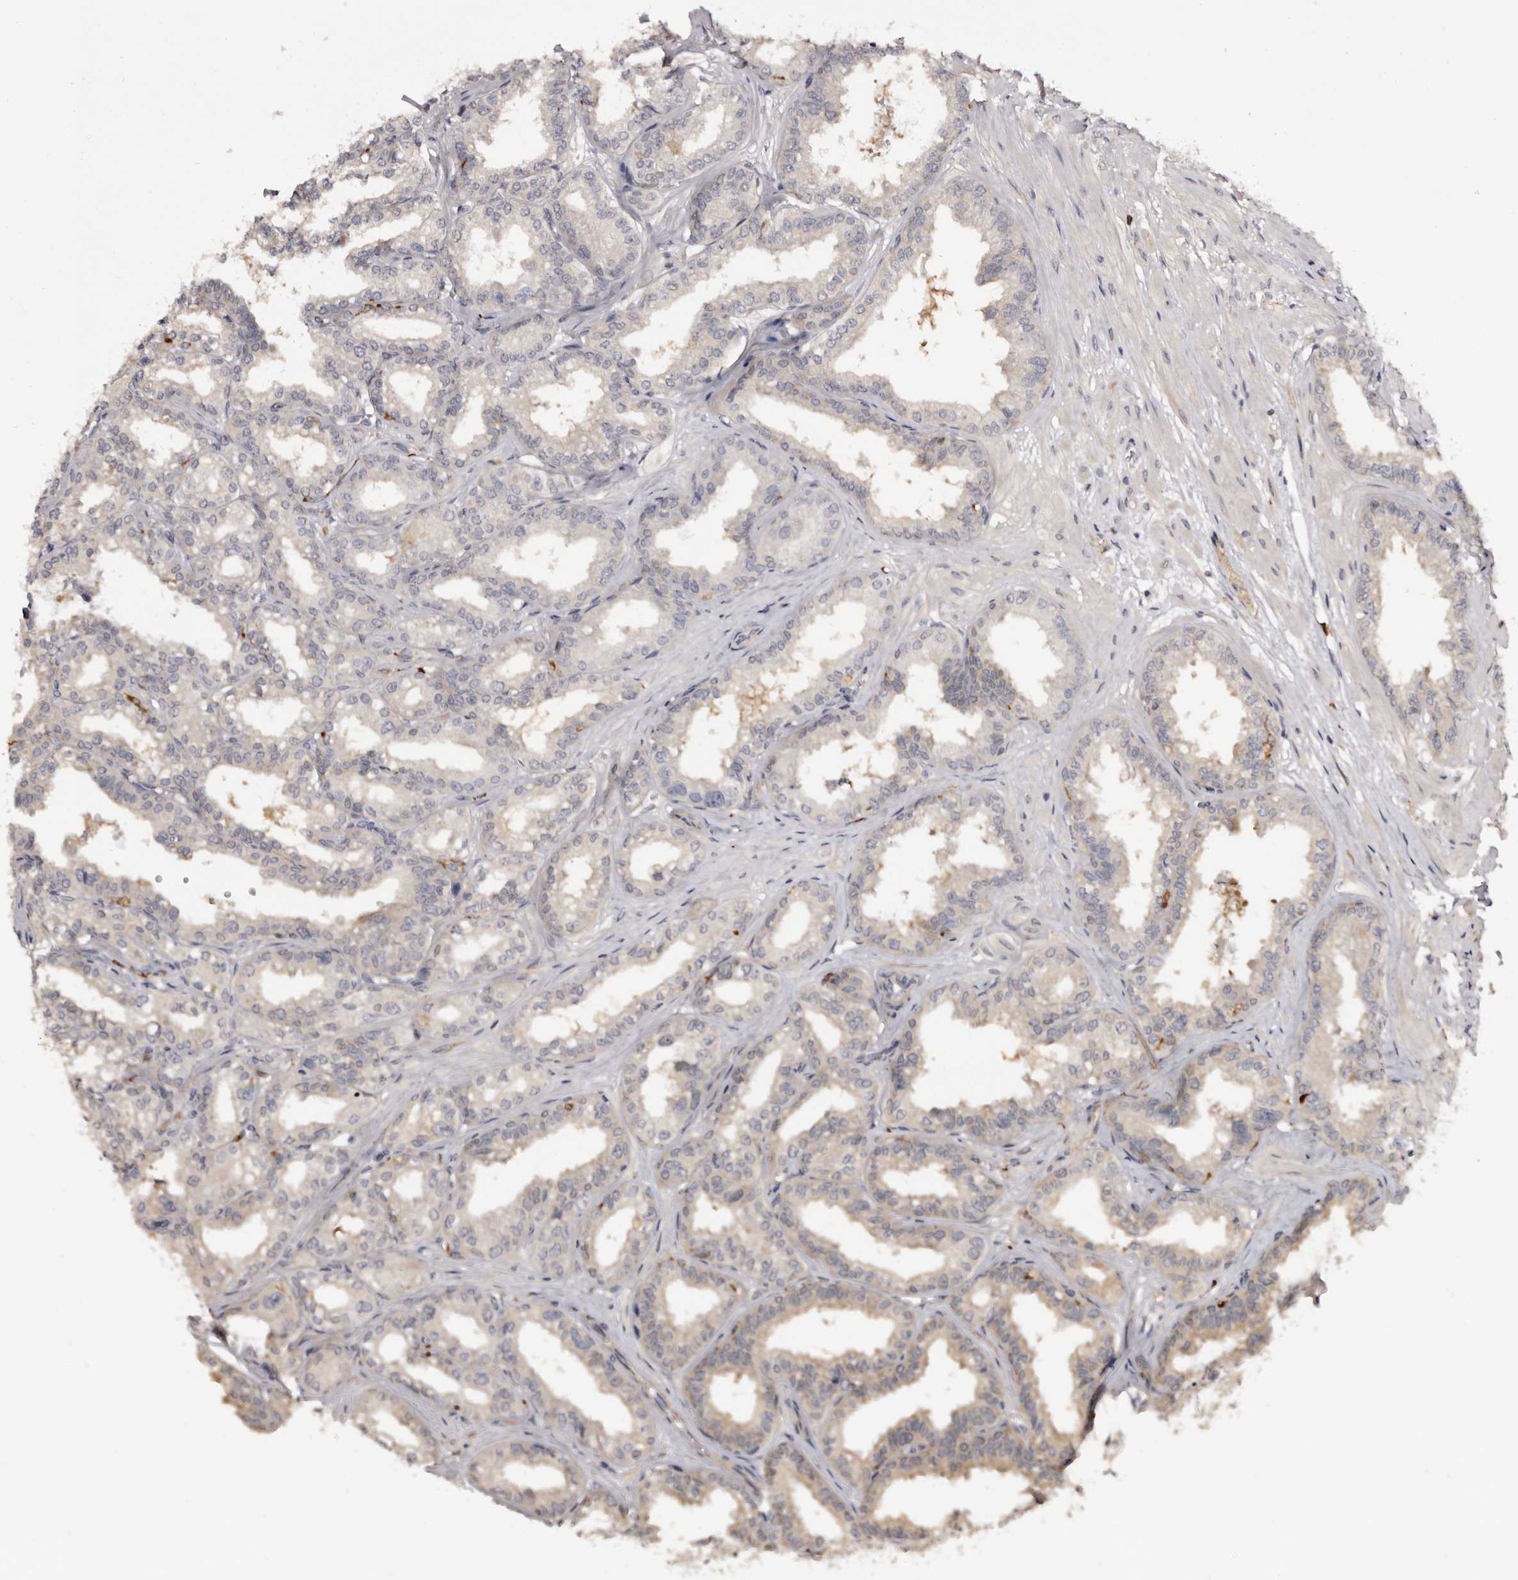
{"staining": {"intensity": "negative", "quantity": "none", "location": "none"}, "tissue": "seminal vesicle", "cell_type": "Glandular cells", "image_type": "normal", "snomed": [{"axis": "morphology", "description": "Normal tissue, NOS"}, {"axis": "topography", "description": "Prostate"}, {"axis": "topography", "description": "Seminal veicle"}], "caption": "Photomicrograph shows no protein expression in glandular cells of unremarkable seminal vesicle. (Immunohistochemistry, brightfield microscopy, high magnification).", "gene": "TNNI1", "patient": {"sex": "male", "age": 51}}